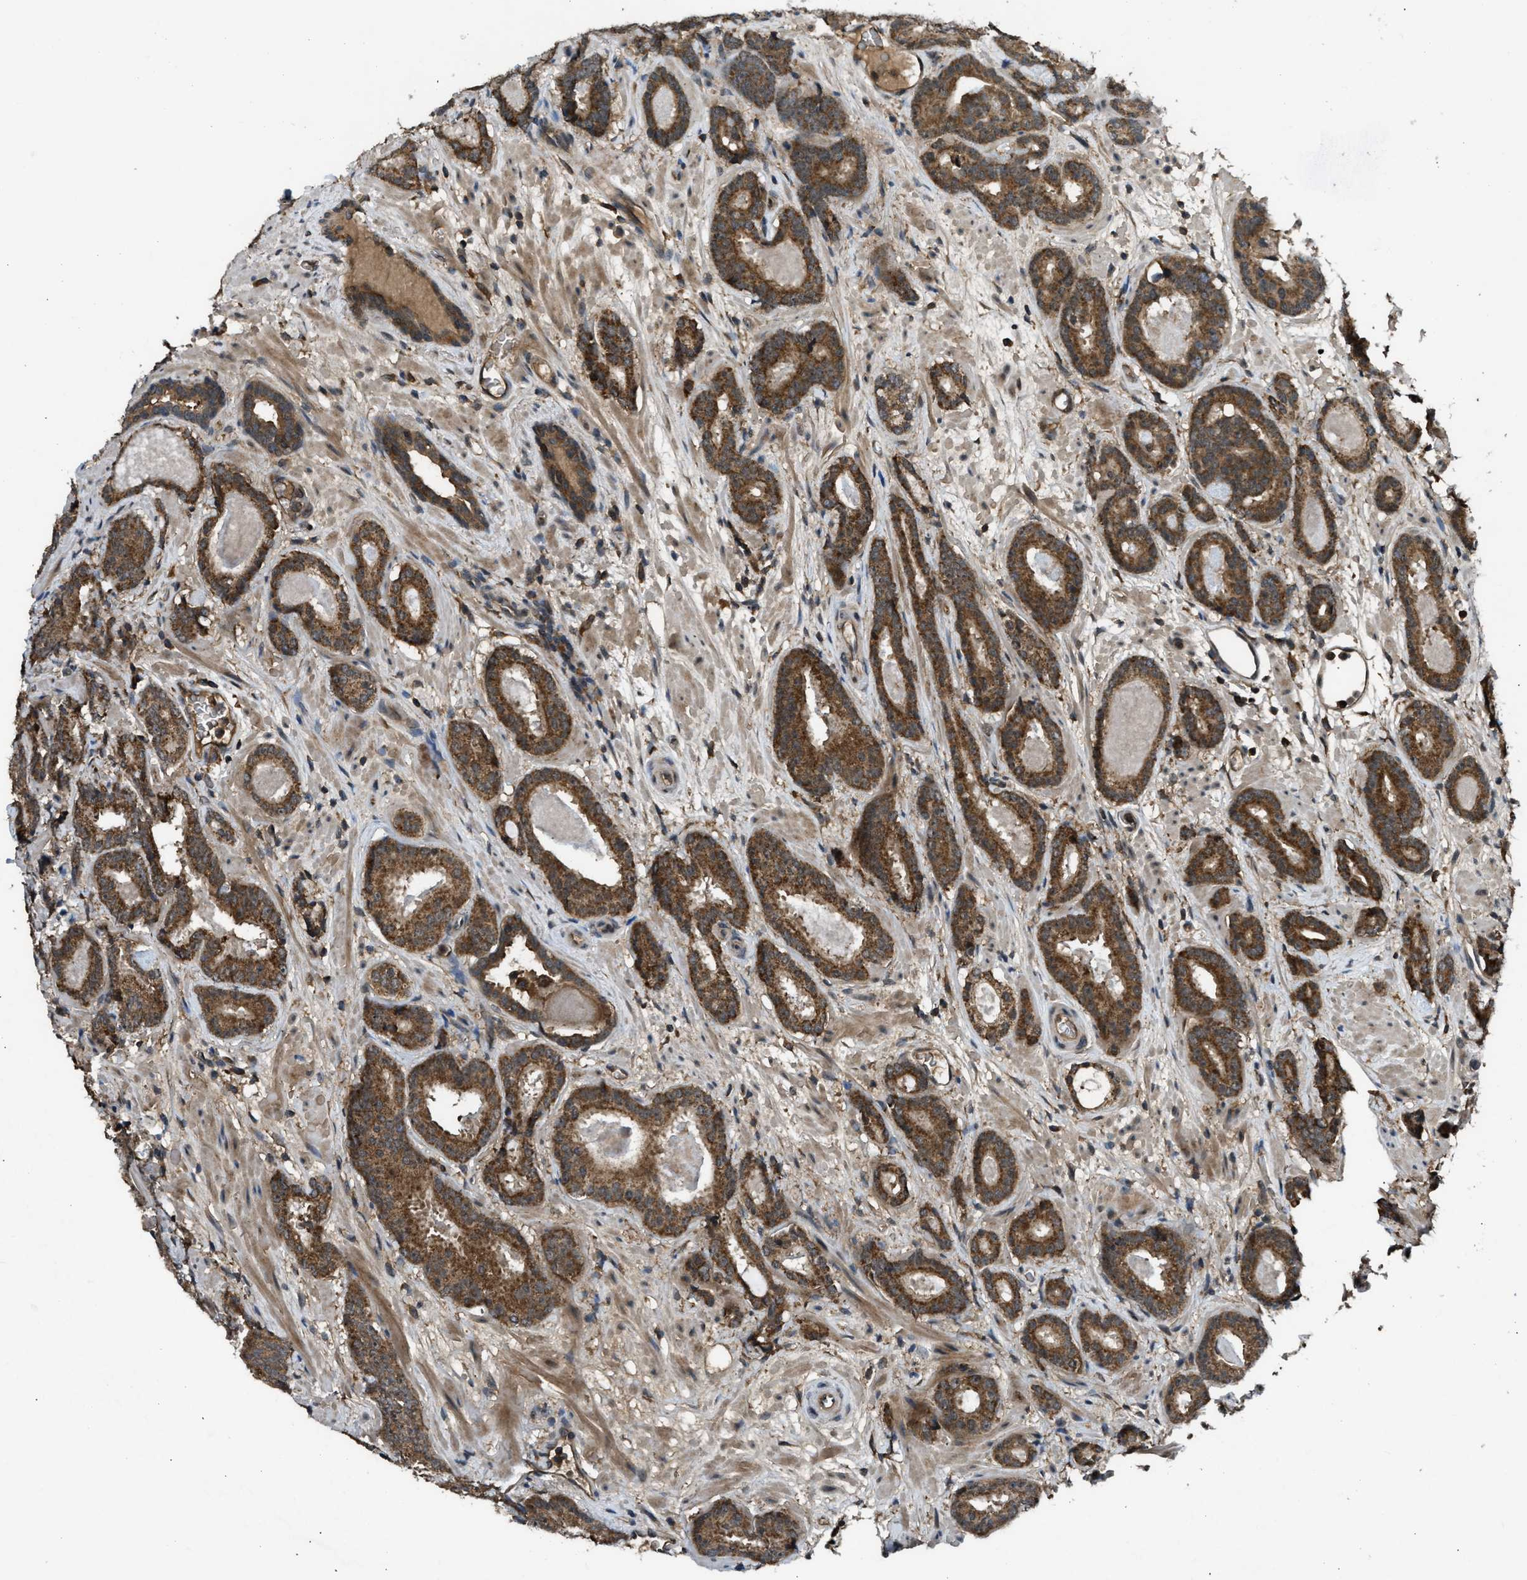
{"staining": {"intensity": "strong", "quantity": ">75%", "location": "cytoplasmic/membranous"}, "tissue": "prostate cancer", "cell_type": "Tumor cells", "image_type": "cancer", "snomed": [{"axis": "morphology", "description": "Adenocarcinoma, Low grade"}, {"axis": "topography", "description": "Prostate"}], "caption": "Human low-grade adenocarcinoma (prostate) stained with a brown dye exhibits strong cytoplasmic/membranous positive positivity in approximately >75% of tumor cells.", "gene": "ZNF71", "patient": {"sex": "male", "age": 69}}